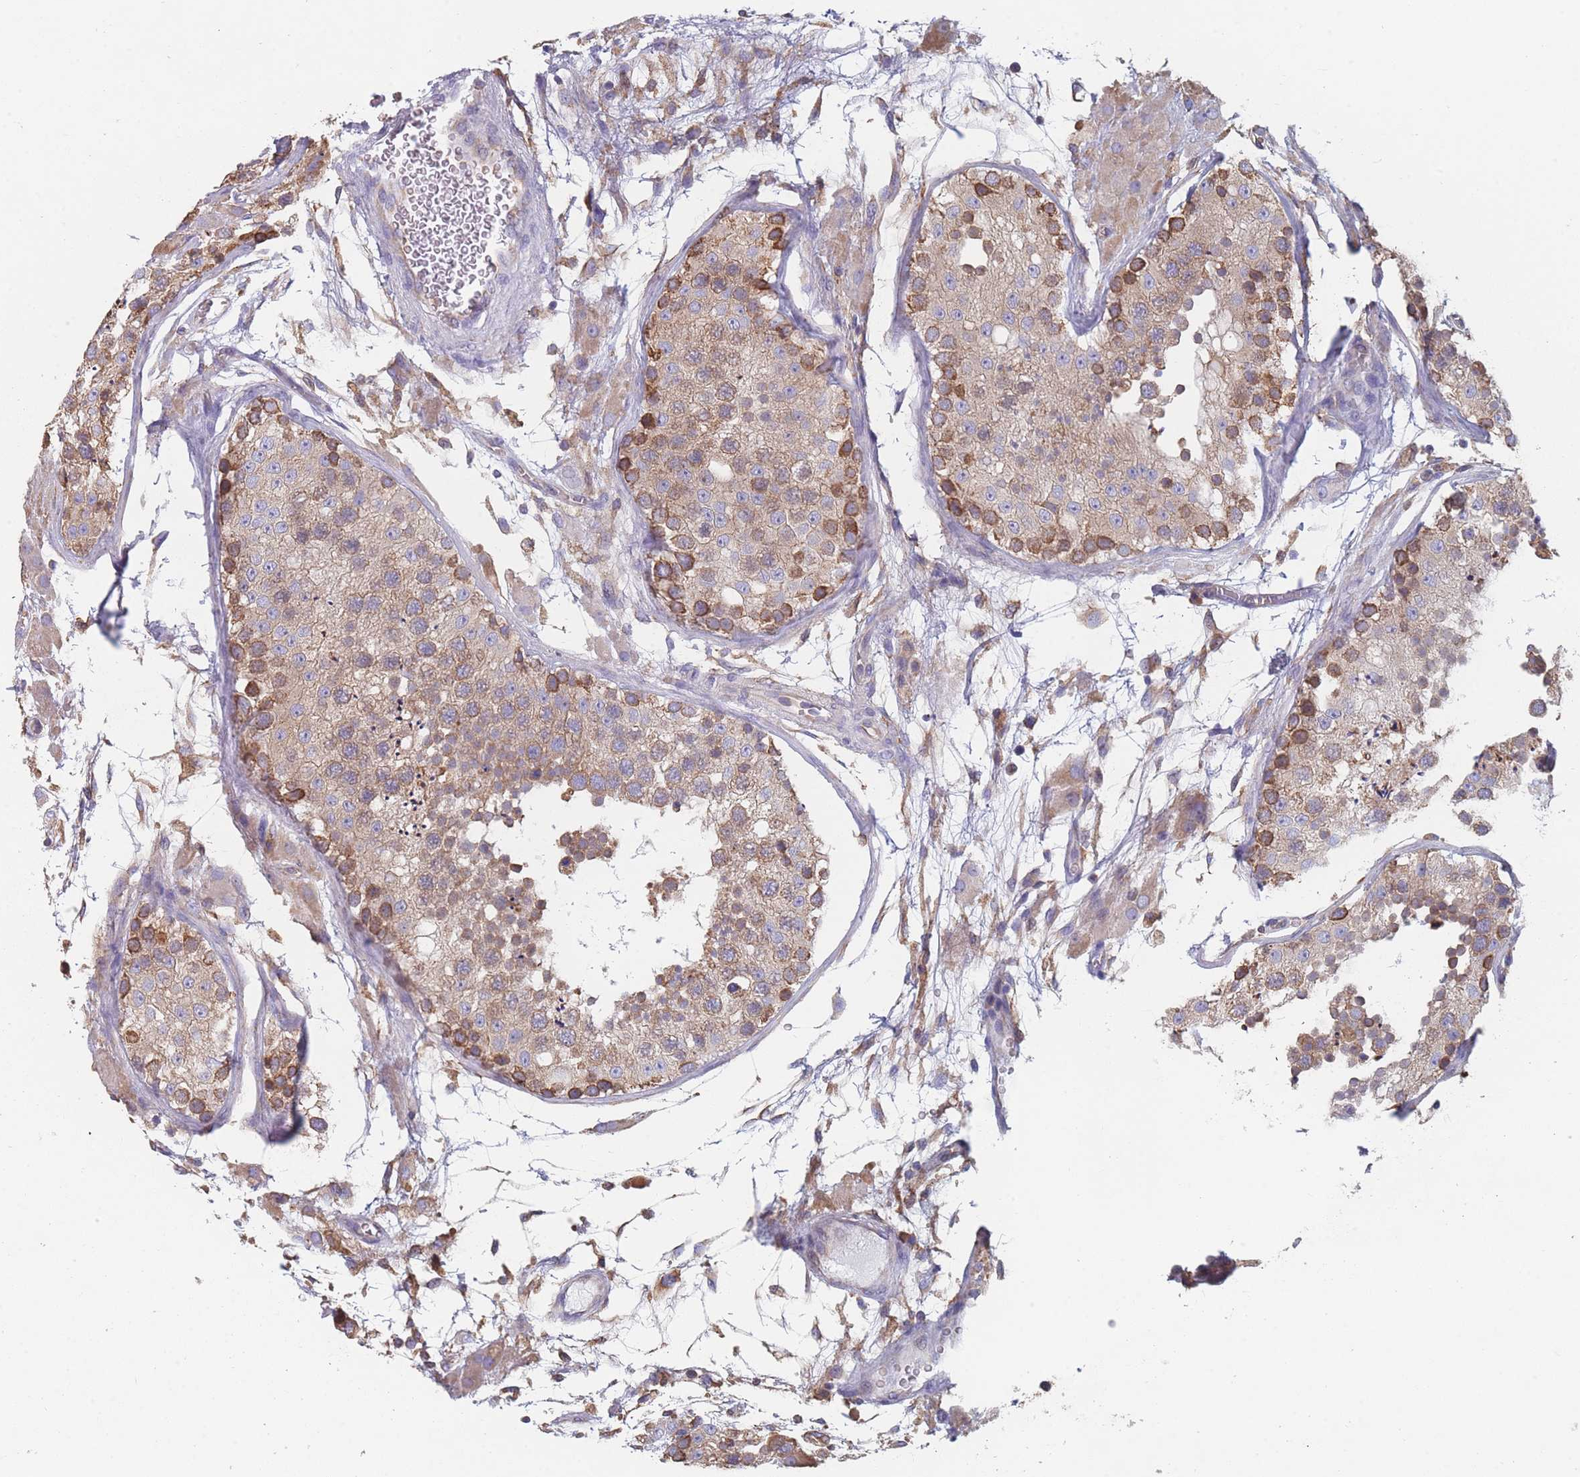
{"staining": {"intensity": "moderate", "quantity": ">75%", "location": "cytoplasmic/membranous"}, "tissue": "testis", "cell_type": "Cells in seminiferous ducts", "image_type": "normal", "snomed": [{"axis": "morphology", "description": "Normal tissue, NOS"}, {"axis": "topography", "description": "Testis"}], "caption": "This micrograph shows immunohistochemistry staining of unremarkable testis, with medium moderate cytoplasmic/membranous expression in approximately >75% of cells in seminiferous ducts.", "gene": "OR7C2", "patient": {"sex": "male", "age": 26}}